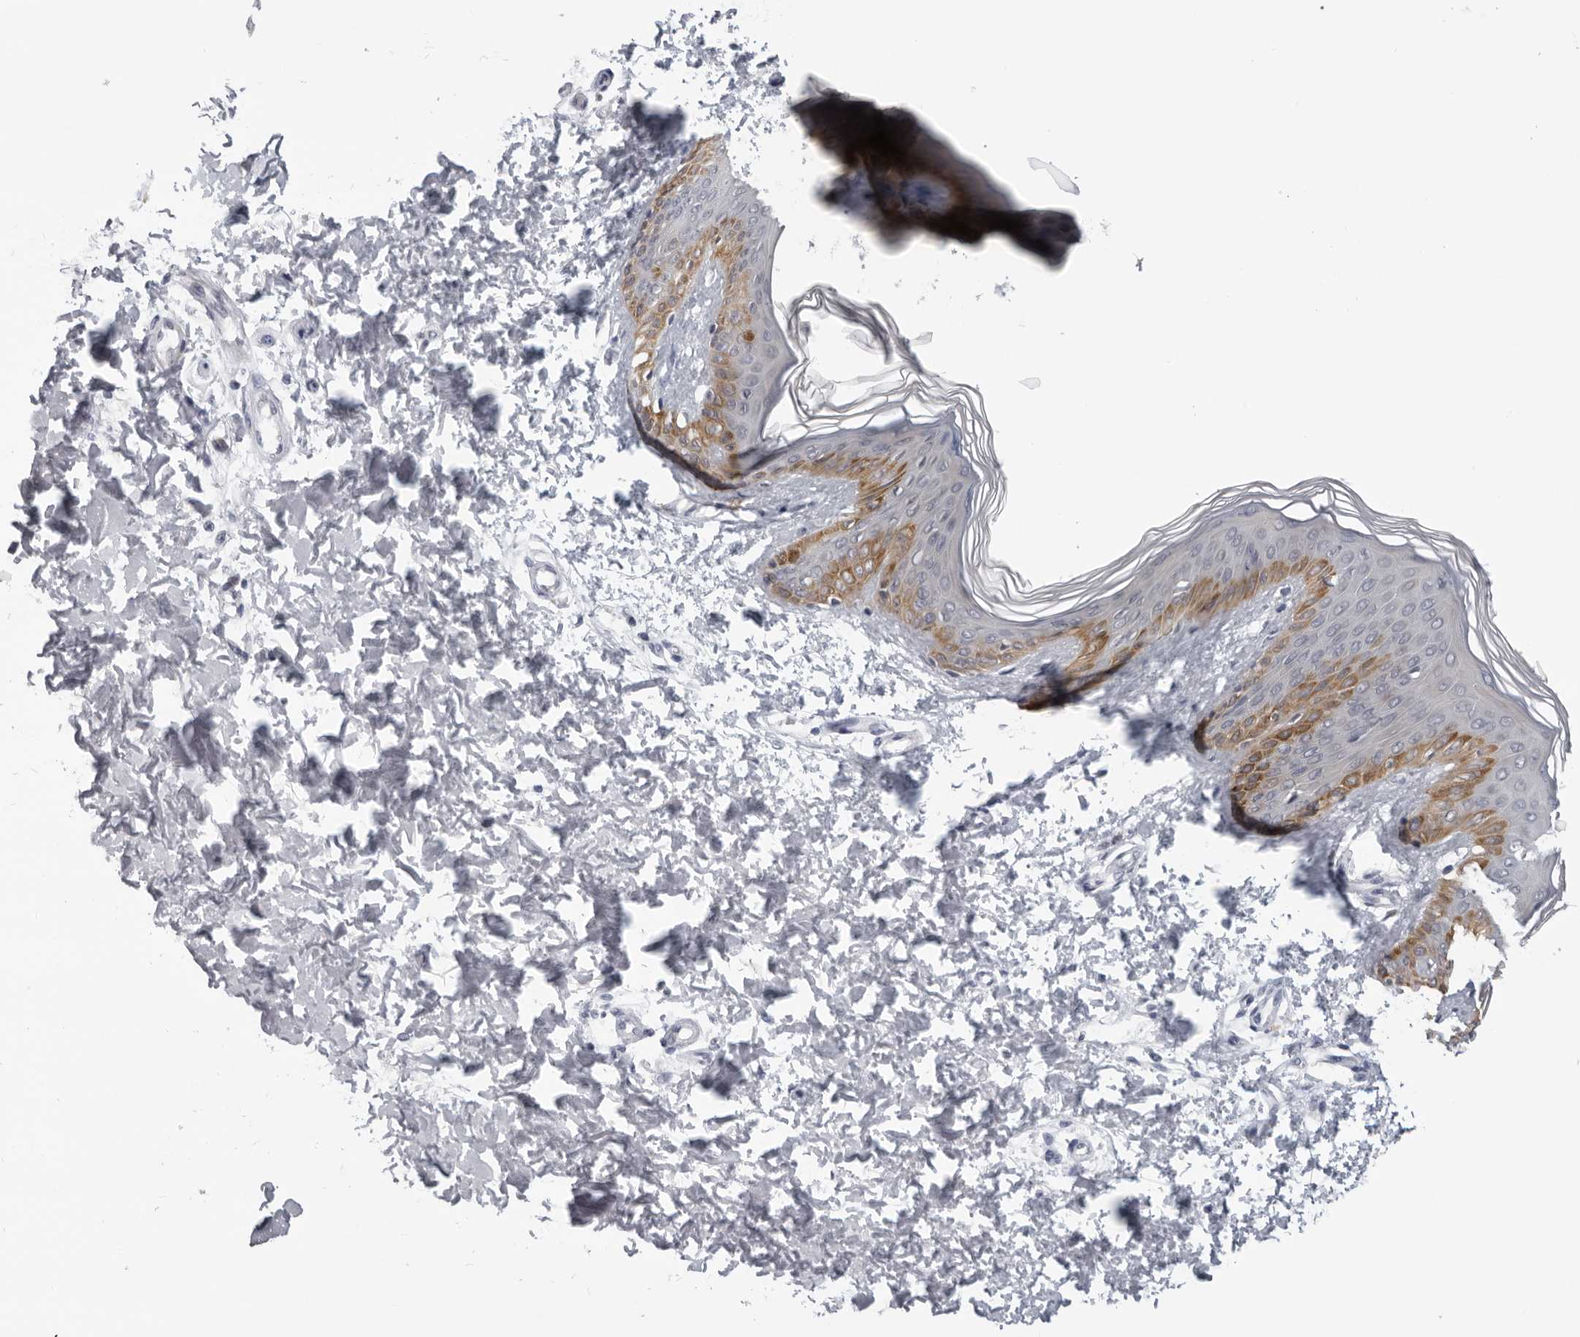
{"staining": {"intensity": "negative", "quantity": "none", "location": "none"}, "tissue": "skin", "cell_type": "Fibroblasts", "image_type": "normal", "snomed": [{"axis": "morphology", "description": "Normal tissue, NOS"}, {"axis": "morphology", "description": "Neoplasm, benign, NOS"}, {"axis": "topography", "description": "Skin"}, {"axis": "topography", "description": "Soft tissue"}], "caption": "Immunohistochemistry (IHC) micrograph of normal skin: human skin stained with DAB (3,3'-diaminobenzidine) displays no significant protein staining in fibroblasts.", "gene": "CPT2", "patient": {"sex": "male", "age": 26}}